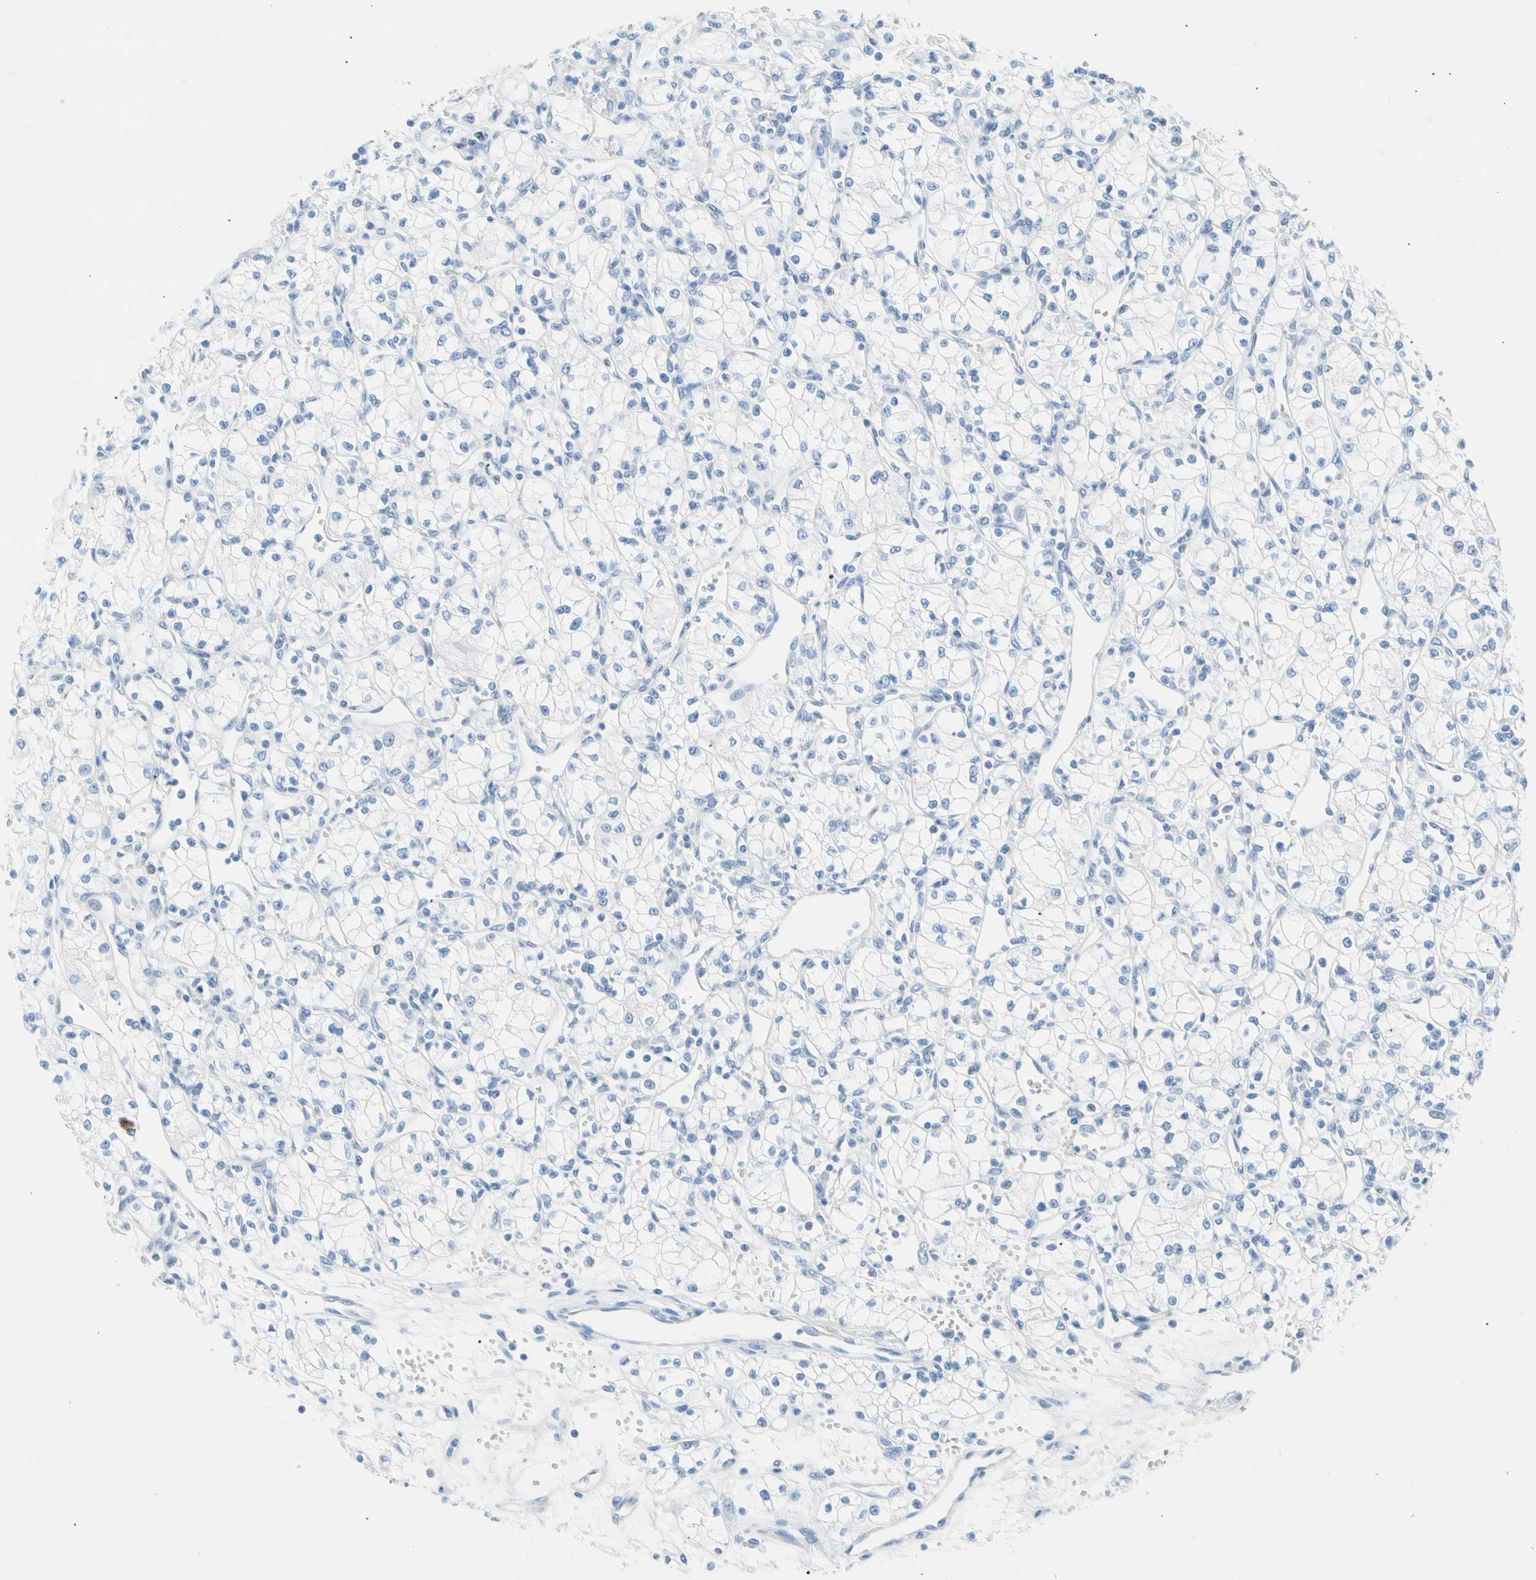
{"staining": {"intensity": "negative", "quantity": "none", "location": "none"}, "tissue": "renal cancer", "cell_type": "Tumor cells", "image_type": "cancer", "snomed": [{"axis": "morphology", "description": "Normal tissue, NOS"}, {"axis": "morphology", "description": "Adenocarcinoma, NOS"}, {"axis": "topography", "description": "Kidney"}], "caption": "A micrograph of human renal adenocarcinoma is negative for staining in tumor cells. Nuclei are stained in blue.", "gene": "CEL", "patient": {"sex": "male", "age": 59}}